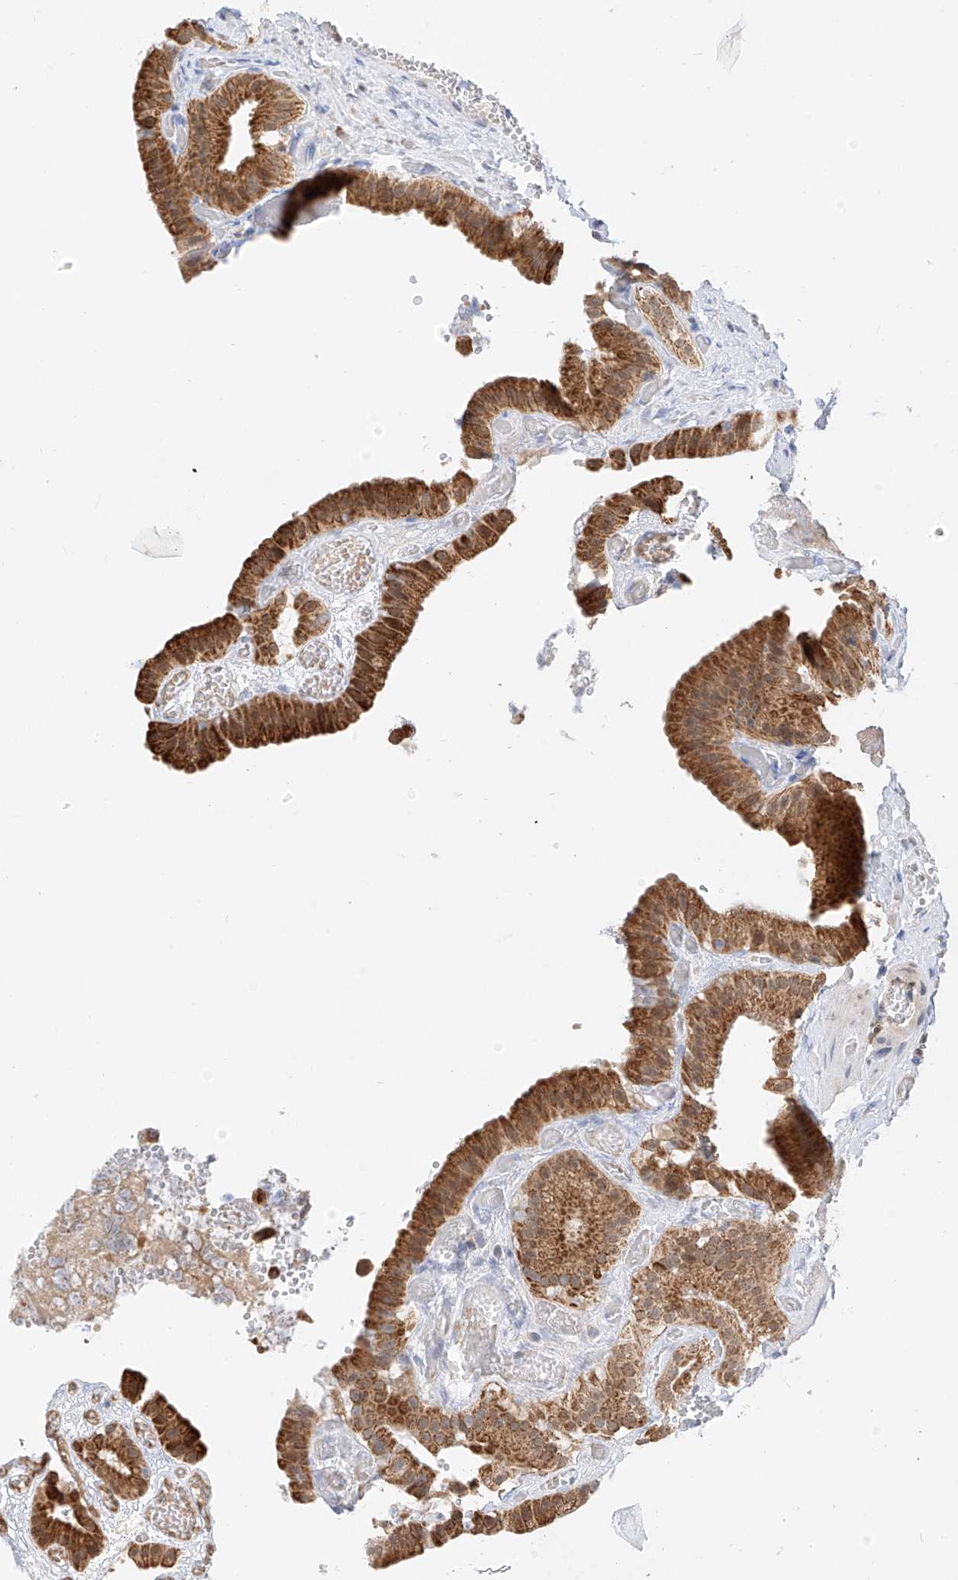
{"staining": {"intensity": "moderate", "quantity": ">75%", "location": "cytoplasmic/membranous"}, "tissue": "gallbladder", "cell_type": "Glandular cells", "image_type": "normal", "snomed": [{"axis": "morphology", "description": "Normal tissue, NOS"}, {"axis": "topography", "description": "Gallbladder"}], "caption": "A brown stain shows moderate cytoplasmic/membranous staining of a protein in glandular cells of normal human gallbladder. (DAB (3,3'-diaminobenzidine) IHC with brightfield microscopy, high magnification).", "gene": "PPA2", "patient": {"sex": "female", "age": 64}}